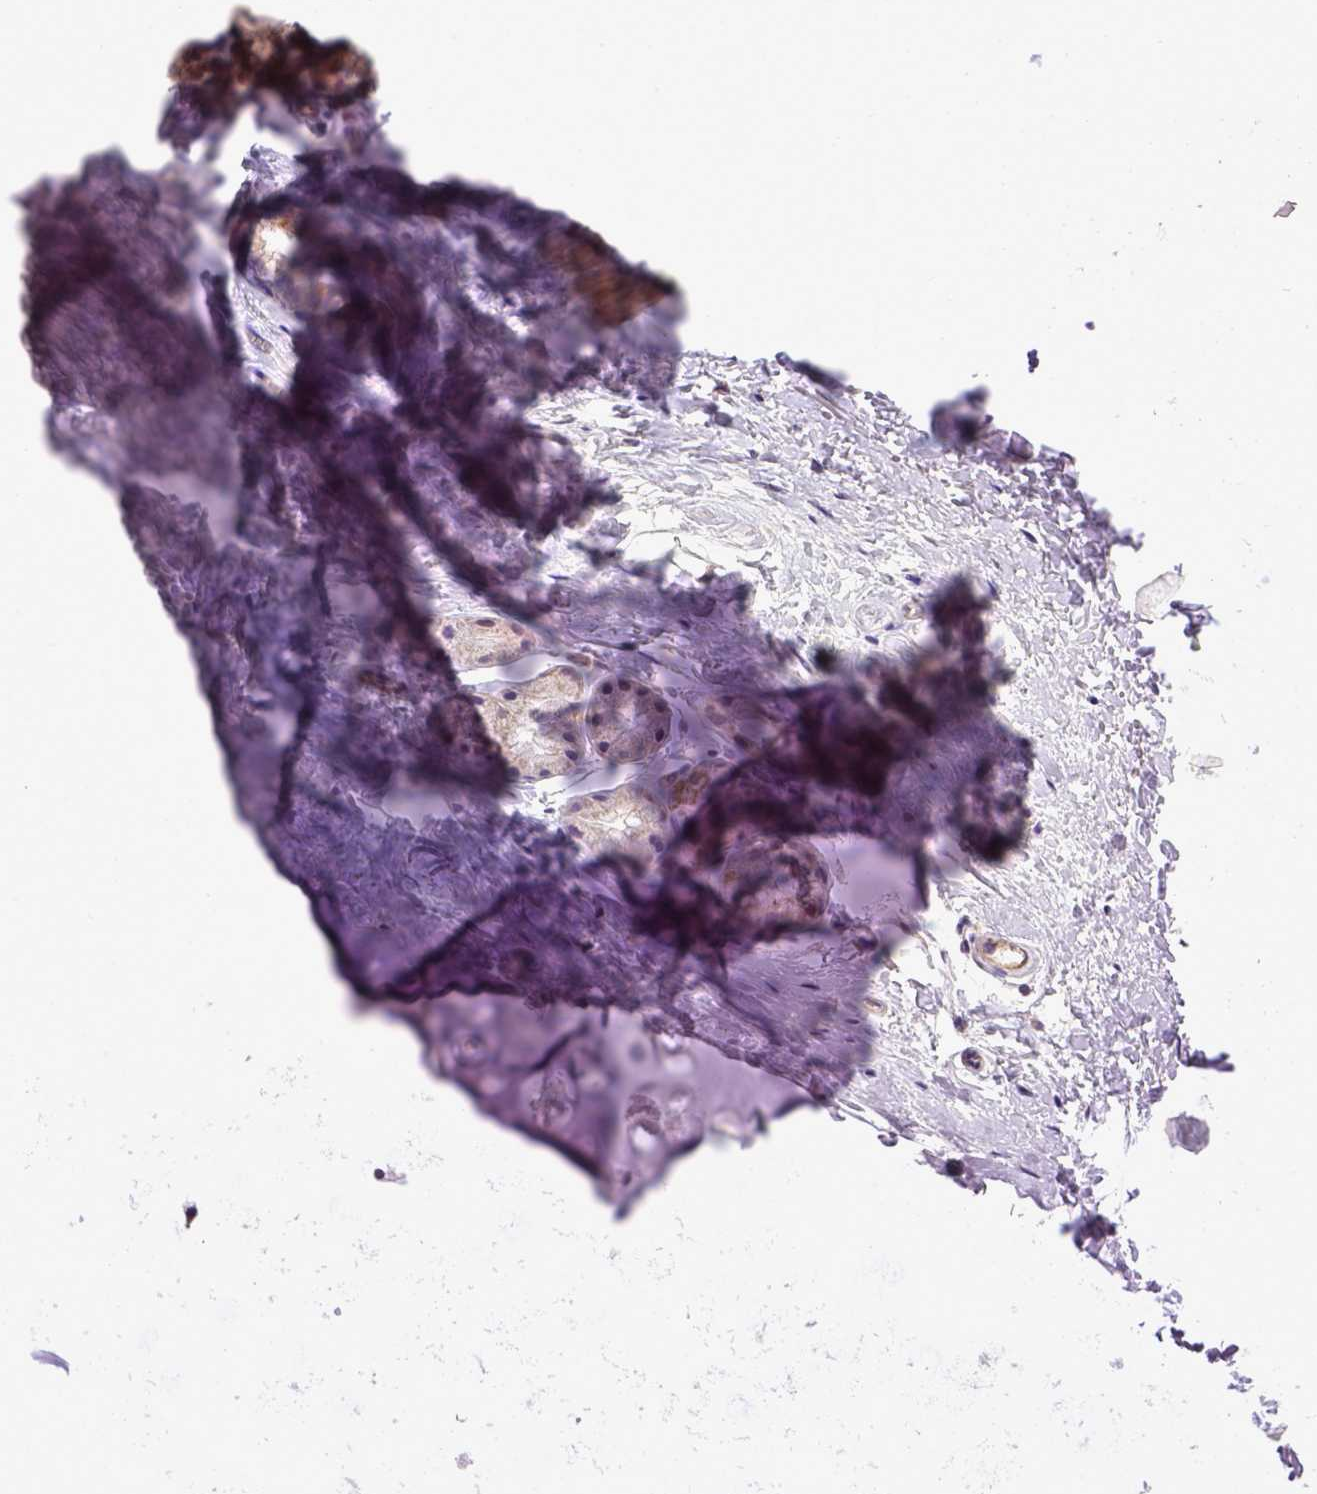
{"staining": {"intensity": "negative", "quantity": "none", "location": "none"}, "tissue": "soft tissue", "cell_type": "Fibroblasts", "image_type": "normal", "snomed": [{"axis": "morphology", "description": "Normal tissue, NOS"}, {"axis": "topography", "description": "Cartilage tissue"}, {"axis": "topography", "description": "Bronchus"}], "caption": "Image shows no significant protein staining in fibroblasts of normal soft tissue.", "gene": "ENG", "patient": {"sex": "female", "age": 79}}